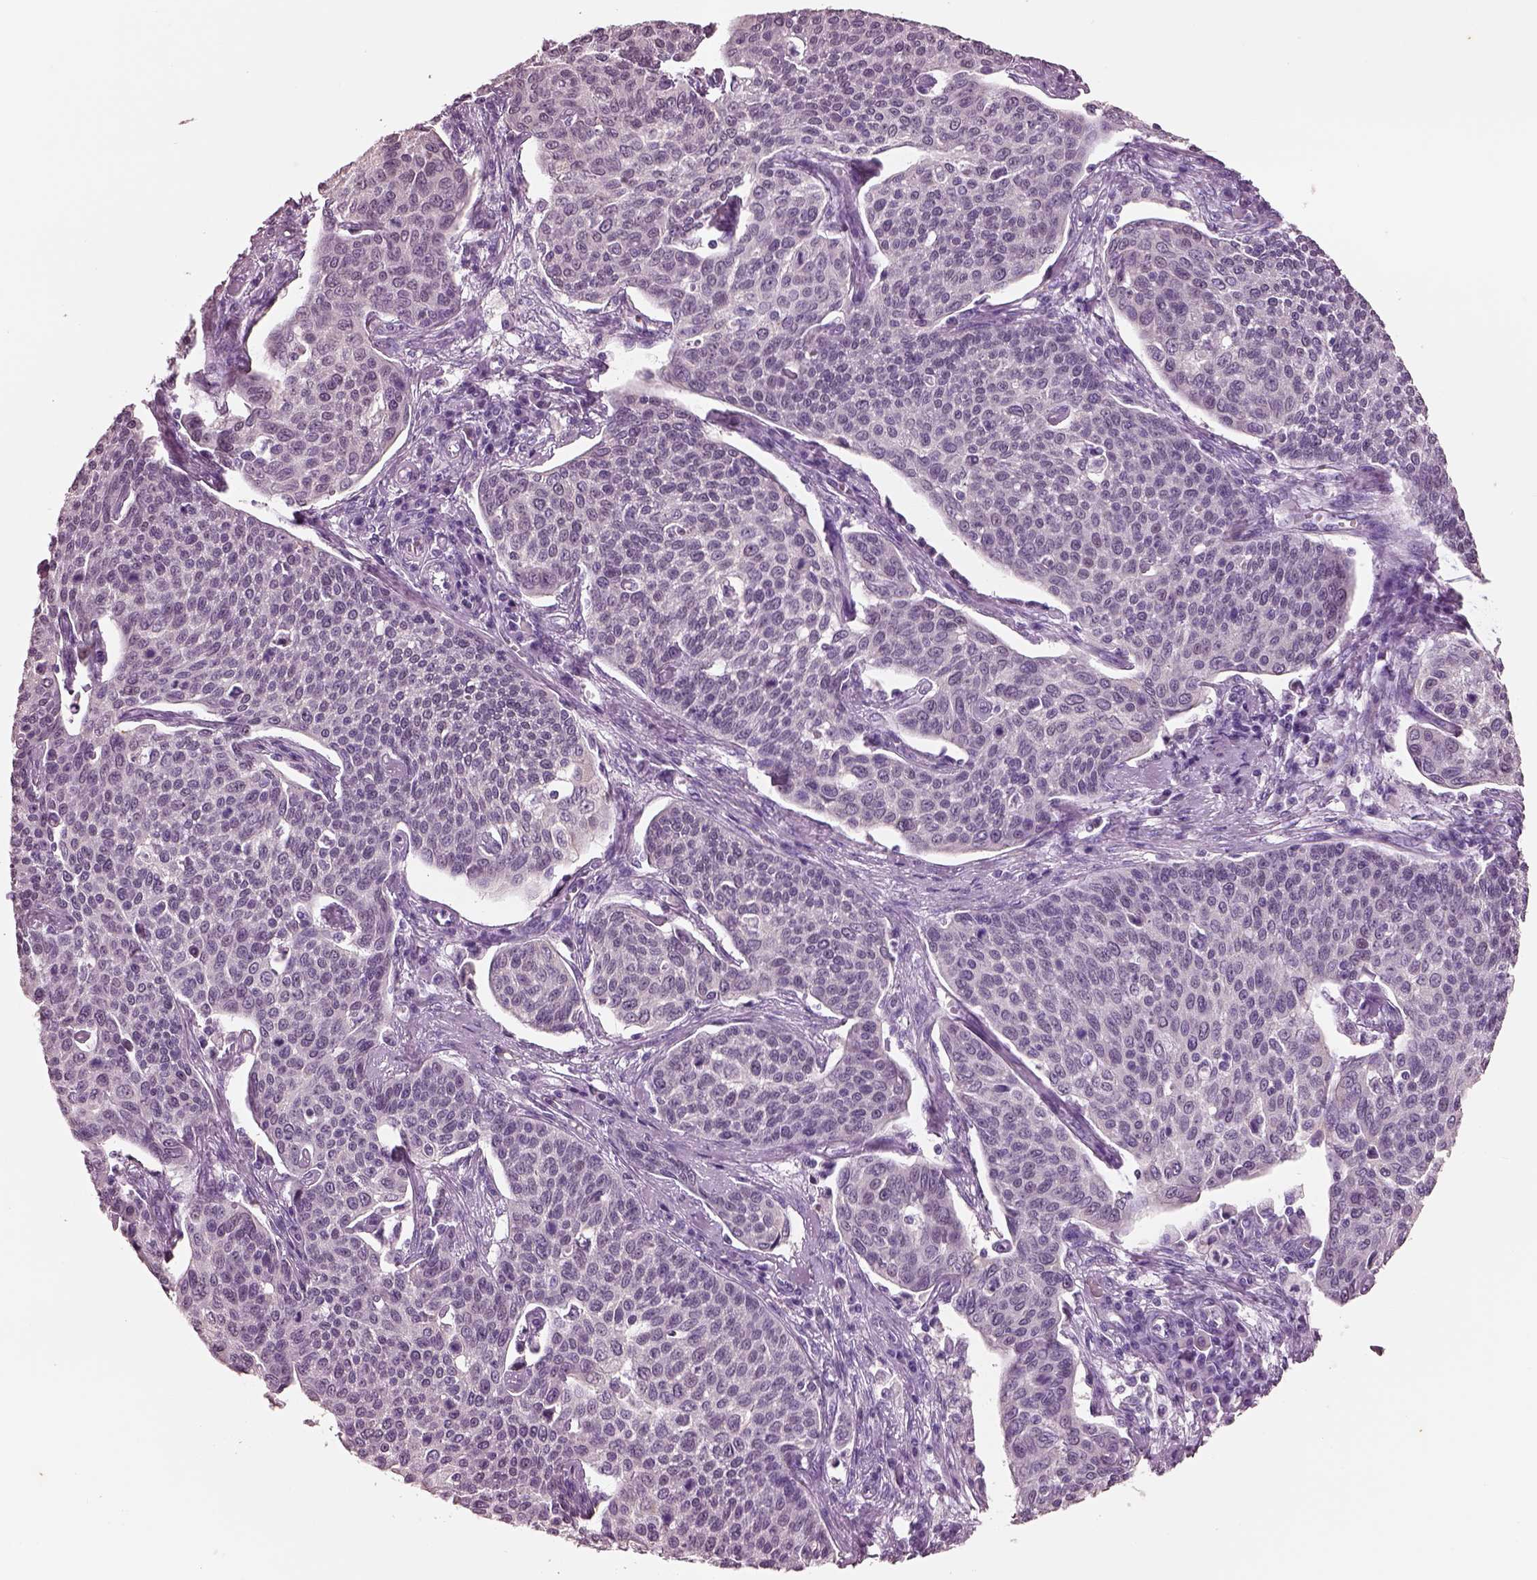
{"staining": {"intensity": "negative", "quantity": "none", "location": "none"}, "tissue": "cervical cancer", "cell_type": "Tumor cells", "image_type": "cancer", "snomed": [{"axis": "morphology", "description": "Squamous cell carcinoma, NOS"}, {"axis": "topography", "description": "Cervix"}], "caption": "IHC histopathology image of neoplastic tissue: human cervical squamous cell carcinoma stained with DAB (3,3'-diaminobenzidine) demonstrates no significant protein staining in tumor cells.", "gene": "ELSPBP1", "patient": {"sex": "female", "age": 34}}